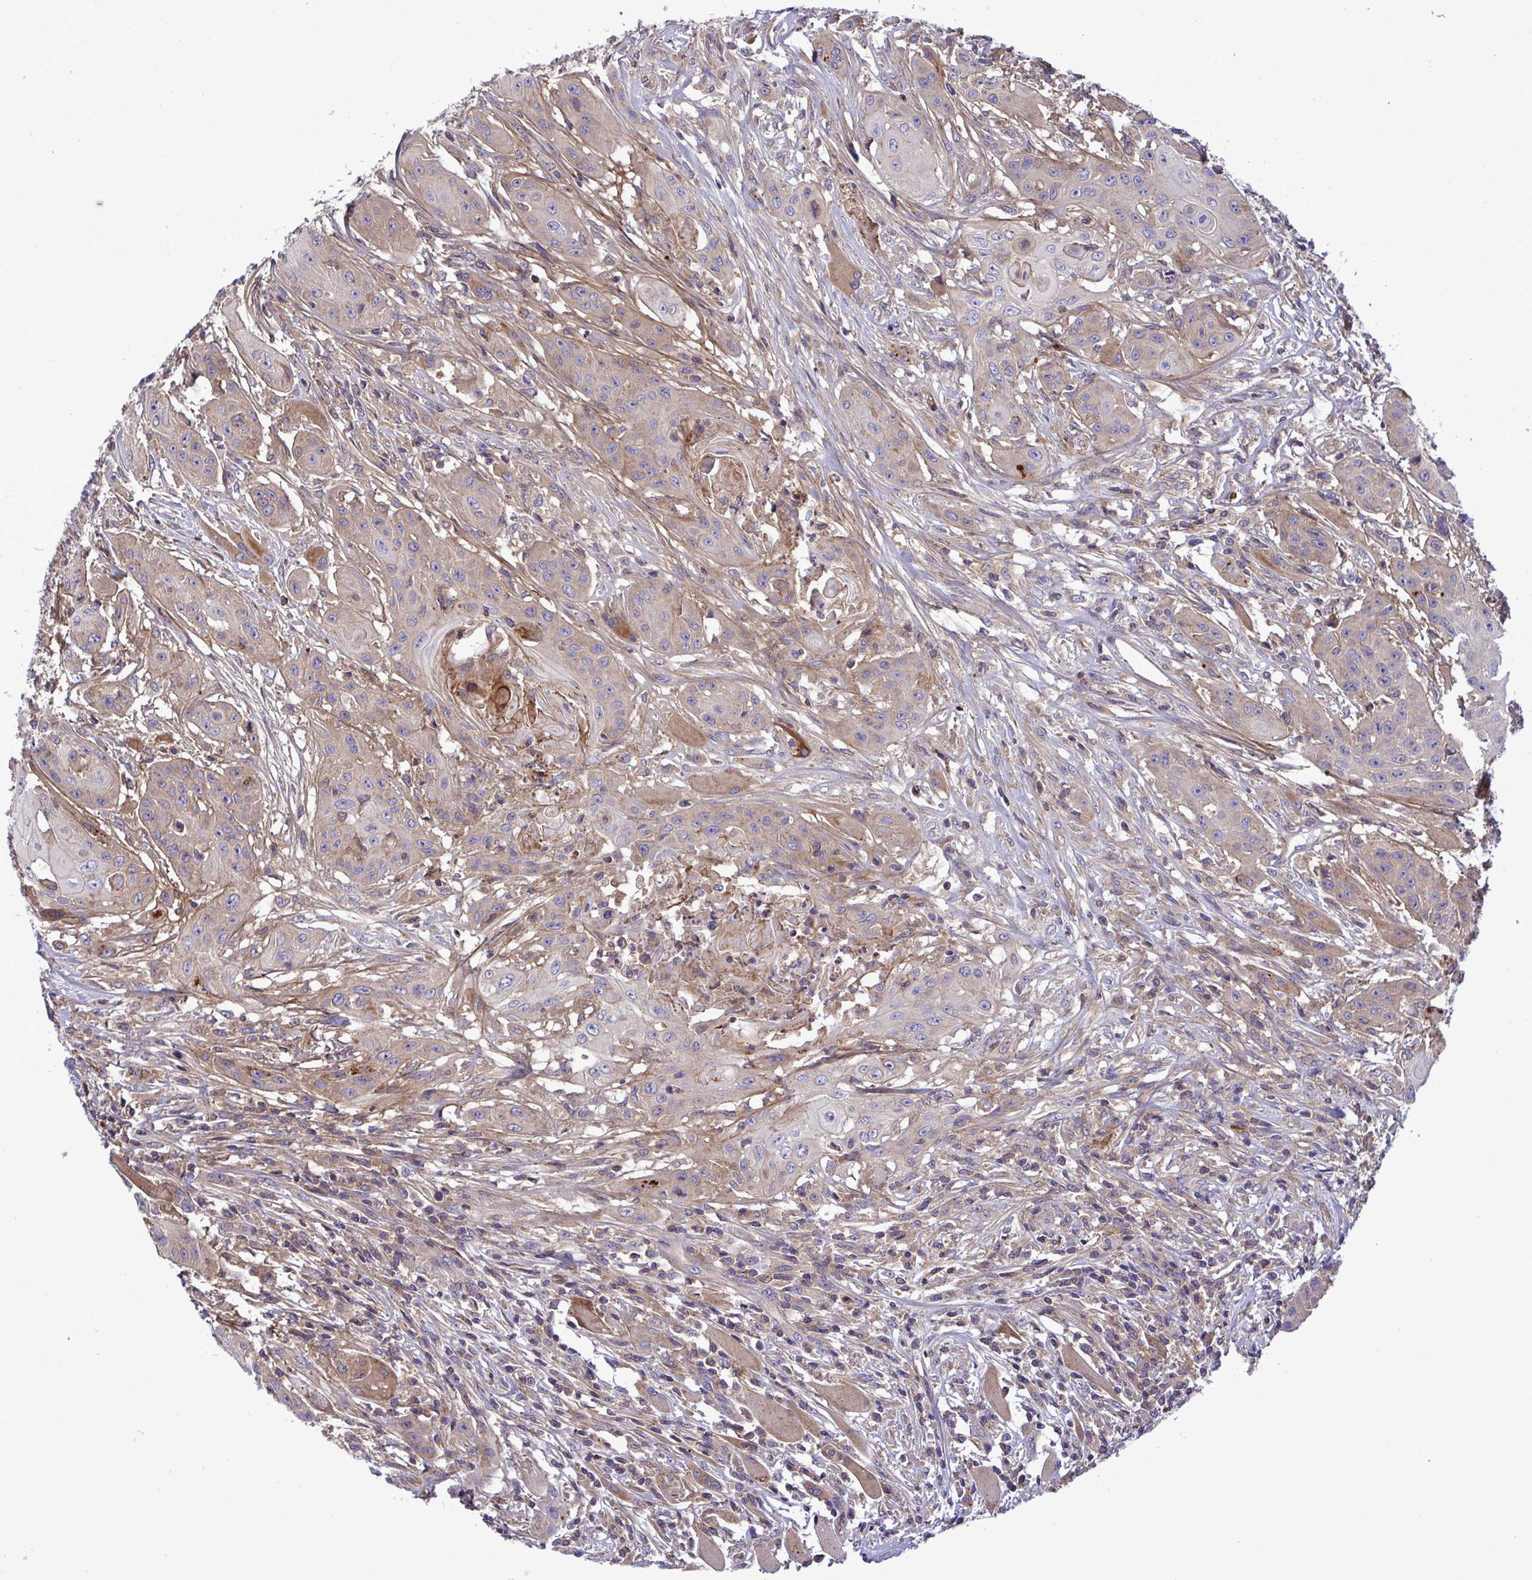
{"staining": {"intensity": "negative", "quantity": "none", "location": "none"}, "tissue": "head and neck cancer", "cell_type": "Tumor cells", "image_type": "cancer", "snomed": [{"axis": "morphology", "description": "Squamous cell carcinoma, NOS"}, {"axis": "topography", "description": "Oral tissue"}, {"axis": "topography", "description": "Head-Neck"}, {"axis": "topography", "description": "Neck, NOS"}], "caption": "Immunohistochemistry (IHC) of squamous cell carcinoma (head and neck) exhibits no positivity in tumor cells.", "gene": "GRB14", "patient": {"sex": "female", "age": 55}}